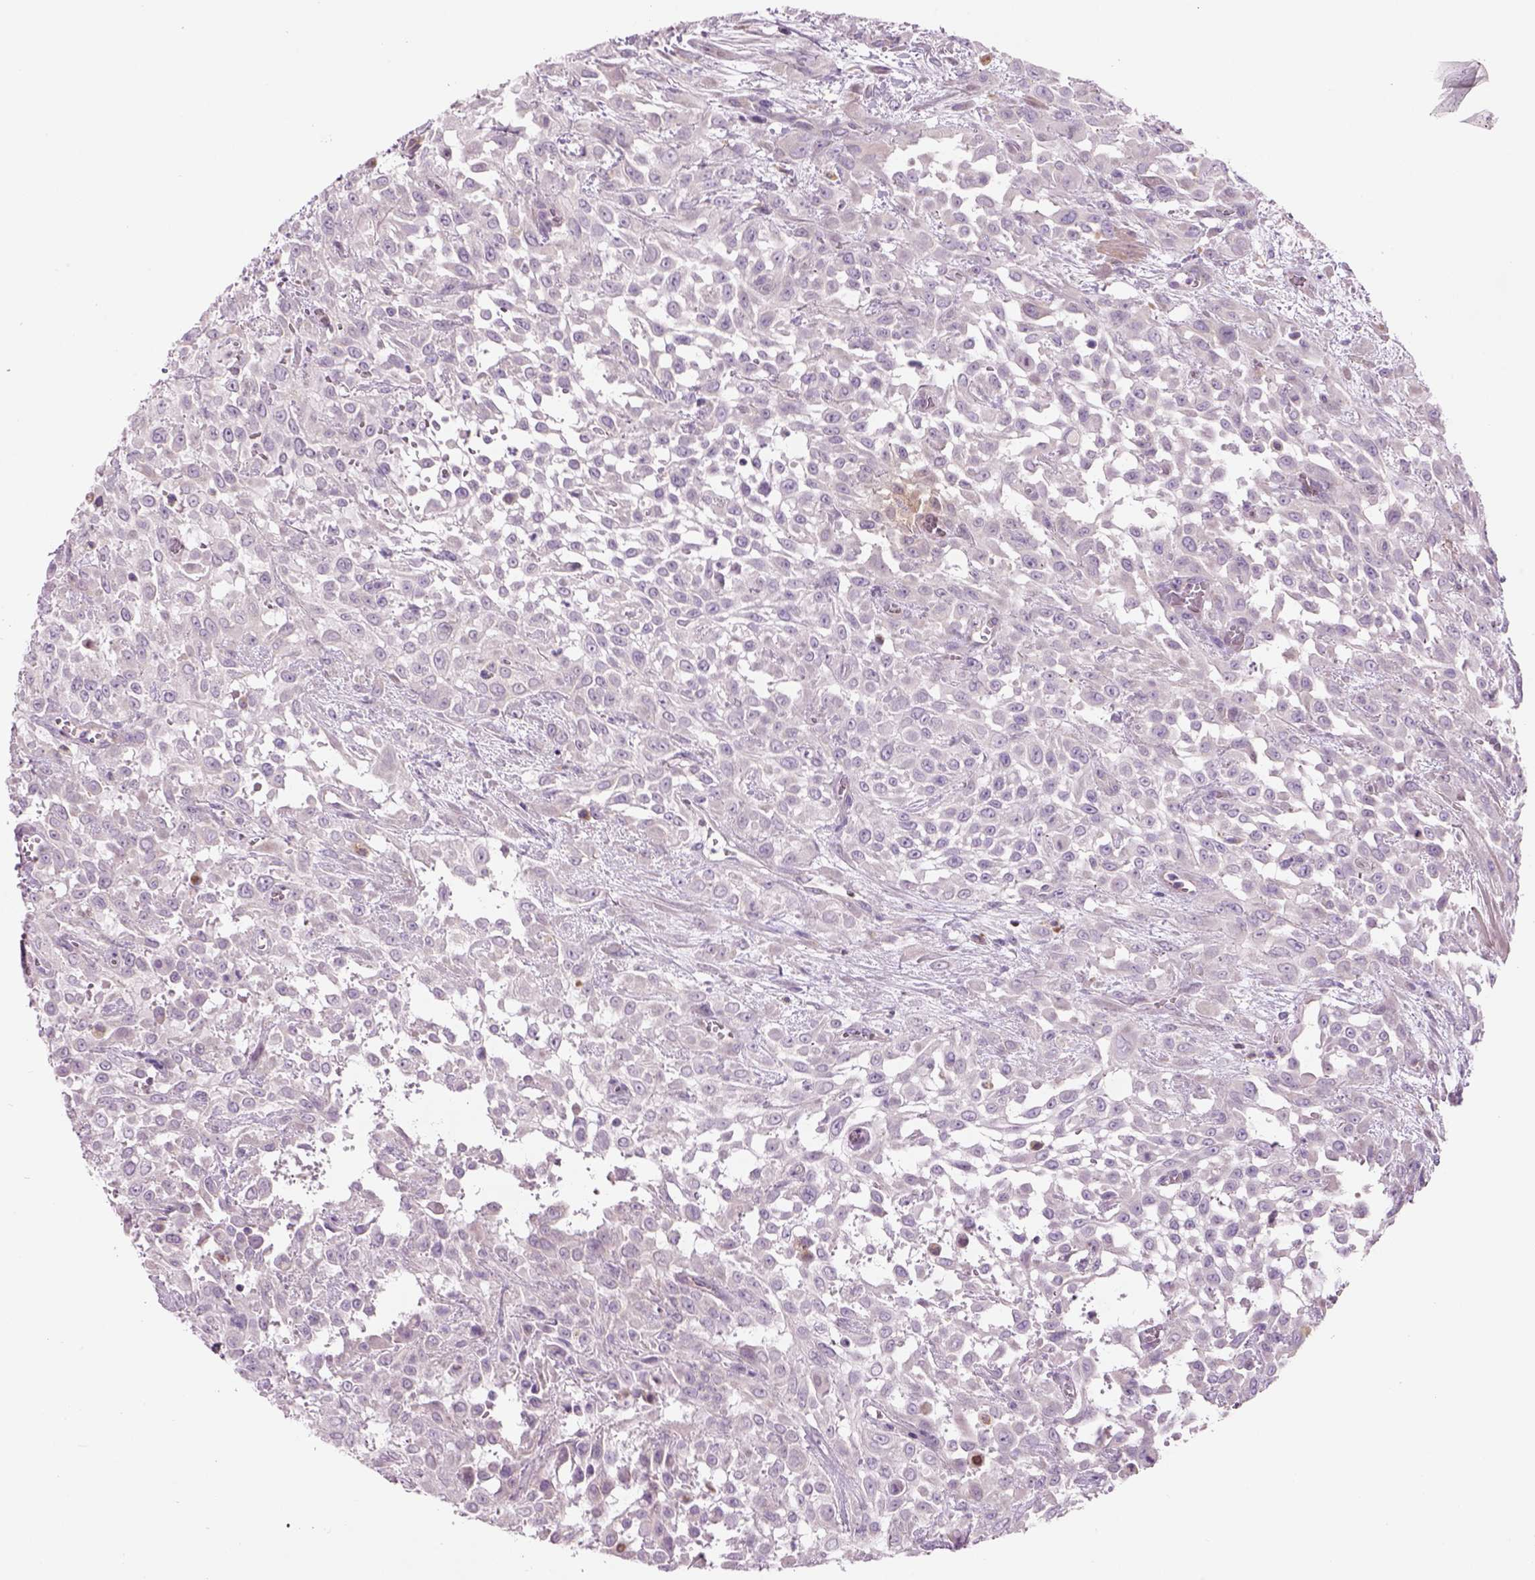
{"staining": {"intensity": "negative", "quantity": "none", "location": "none"}, "tissue": "urothelial cancer", "cell_type": "Tumor cells", "image_type": "cancer", "snomed": [{"axis": "morphology", "description": "Urothelial carcinoma, High grade"}, {"axis": "topography", "description": "Urinary bladder"}], "caption": "There is no significant staining in tumor cells of urothelial carcinoma (high-grade).", "gene": "IFT52", "patient": {"sex": "male", "age": 57}}